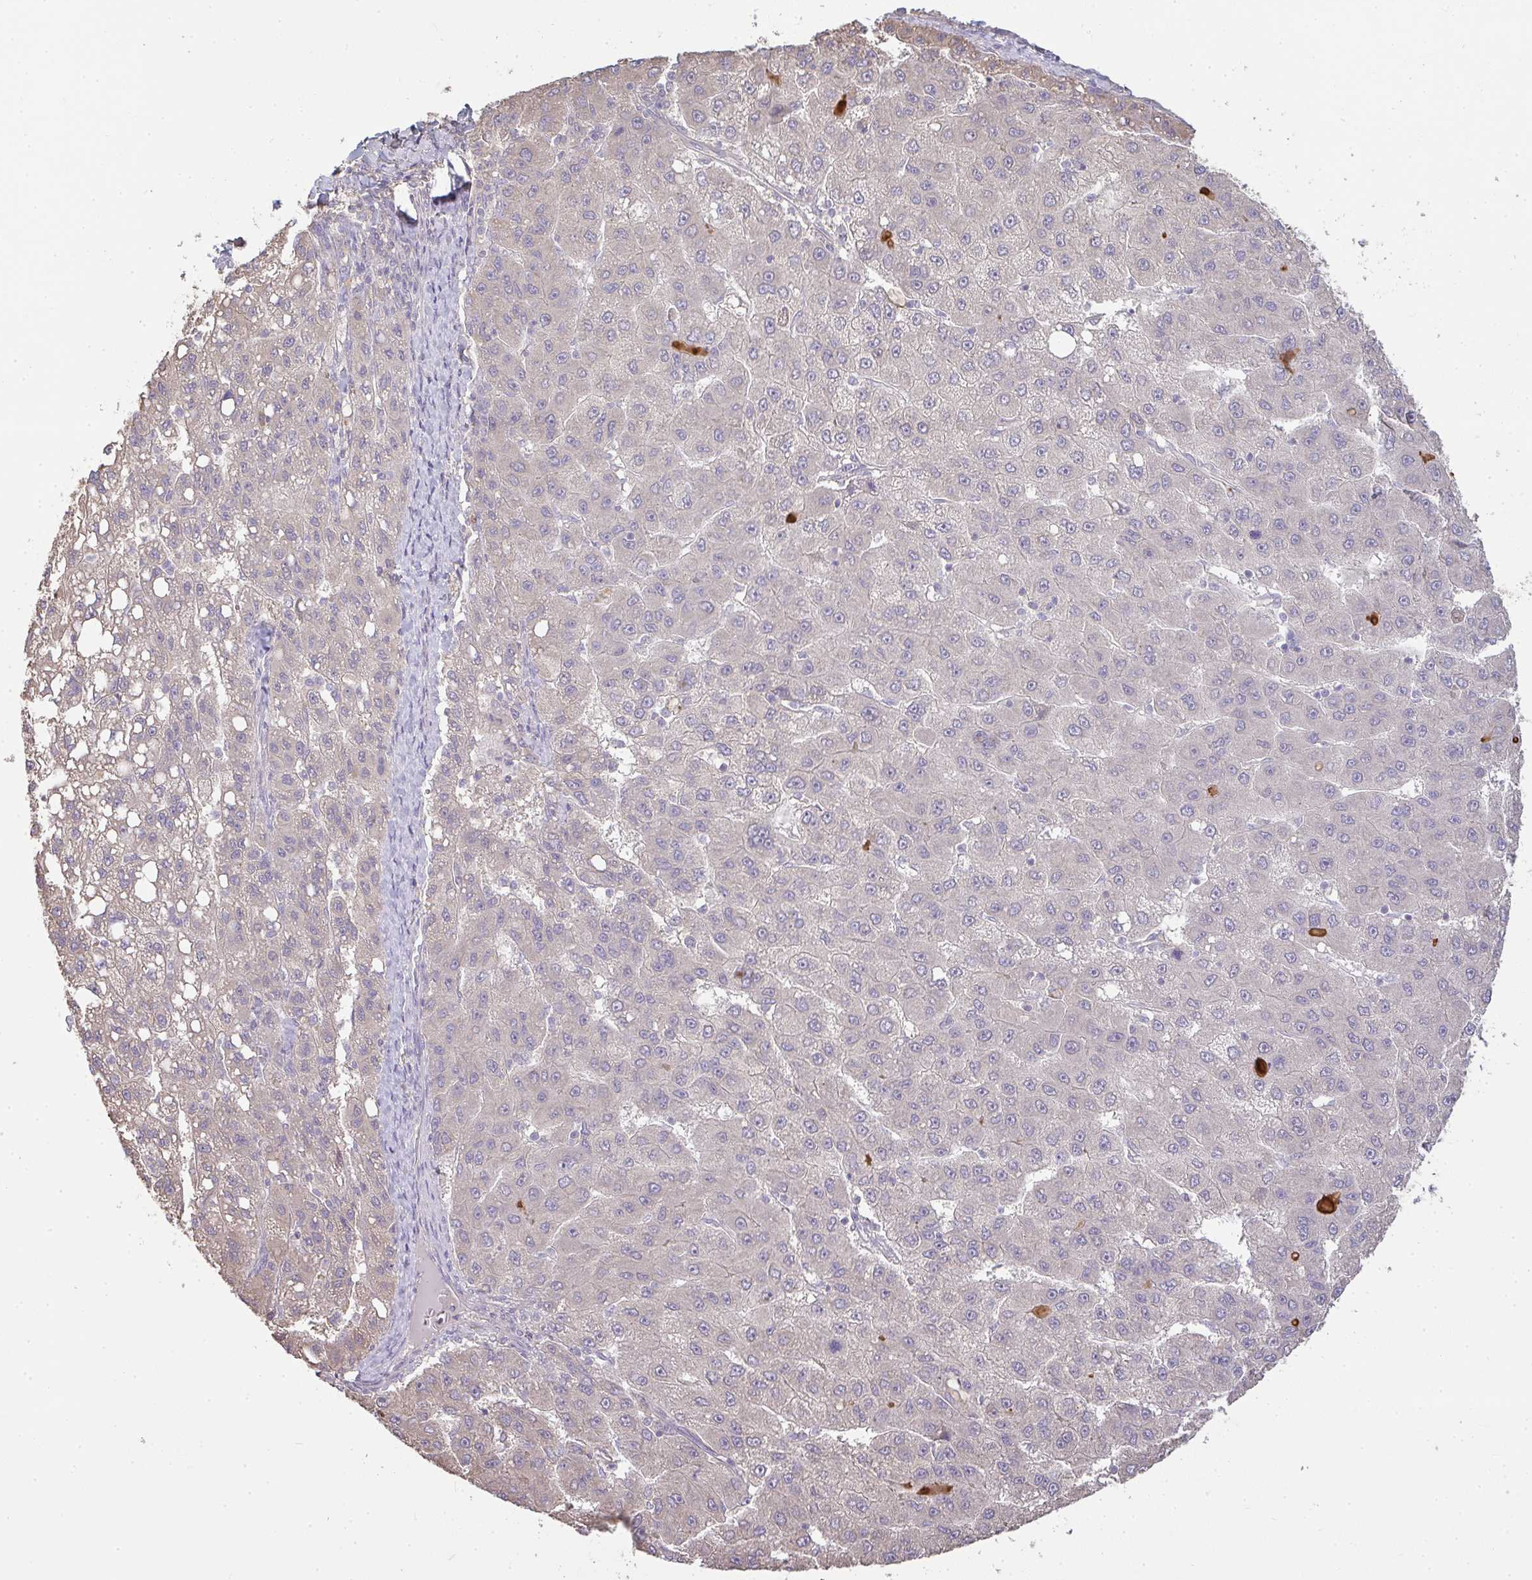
{"staining": {"intensity": "negative", "quantity": "none", "location": "none"}, "tissue": "liver cancer", "cell_type": "Tumor cells", "image_type": "cancer", "snomed": [{"axis": "morphology", "description": "Carcinoma, Hepatocellular, NOS"}, {"axis": "topography", "description": "Liver"}], "caption": "Tumor cells show no significant protein expression in liver cancer (hepatocellular carcinoma).", "gene": "BRINP3", "patient": {"sex": "female", "age": 82}}